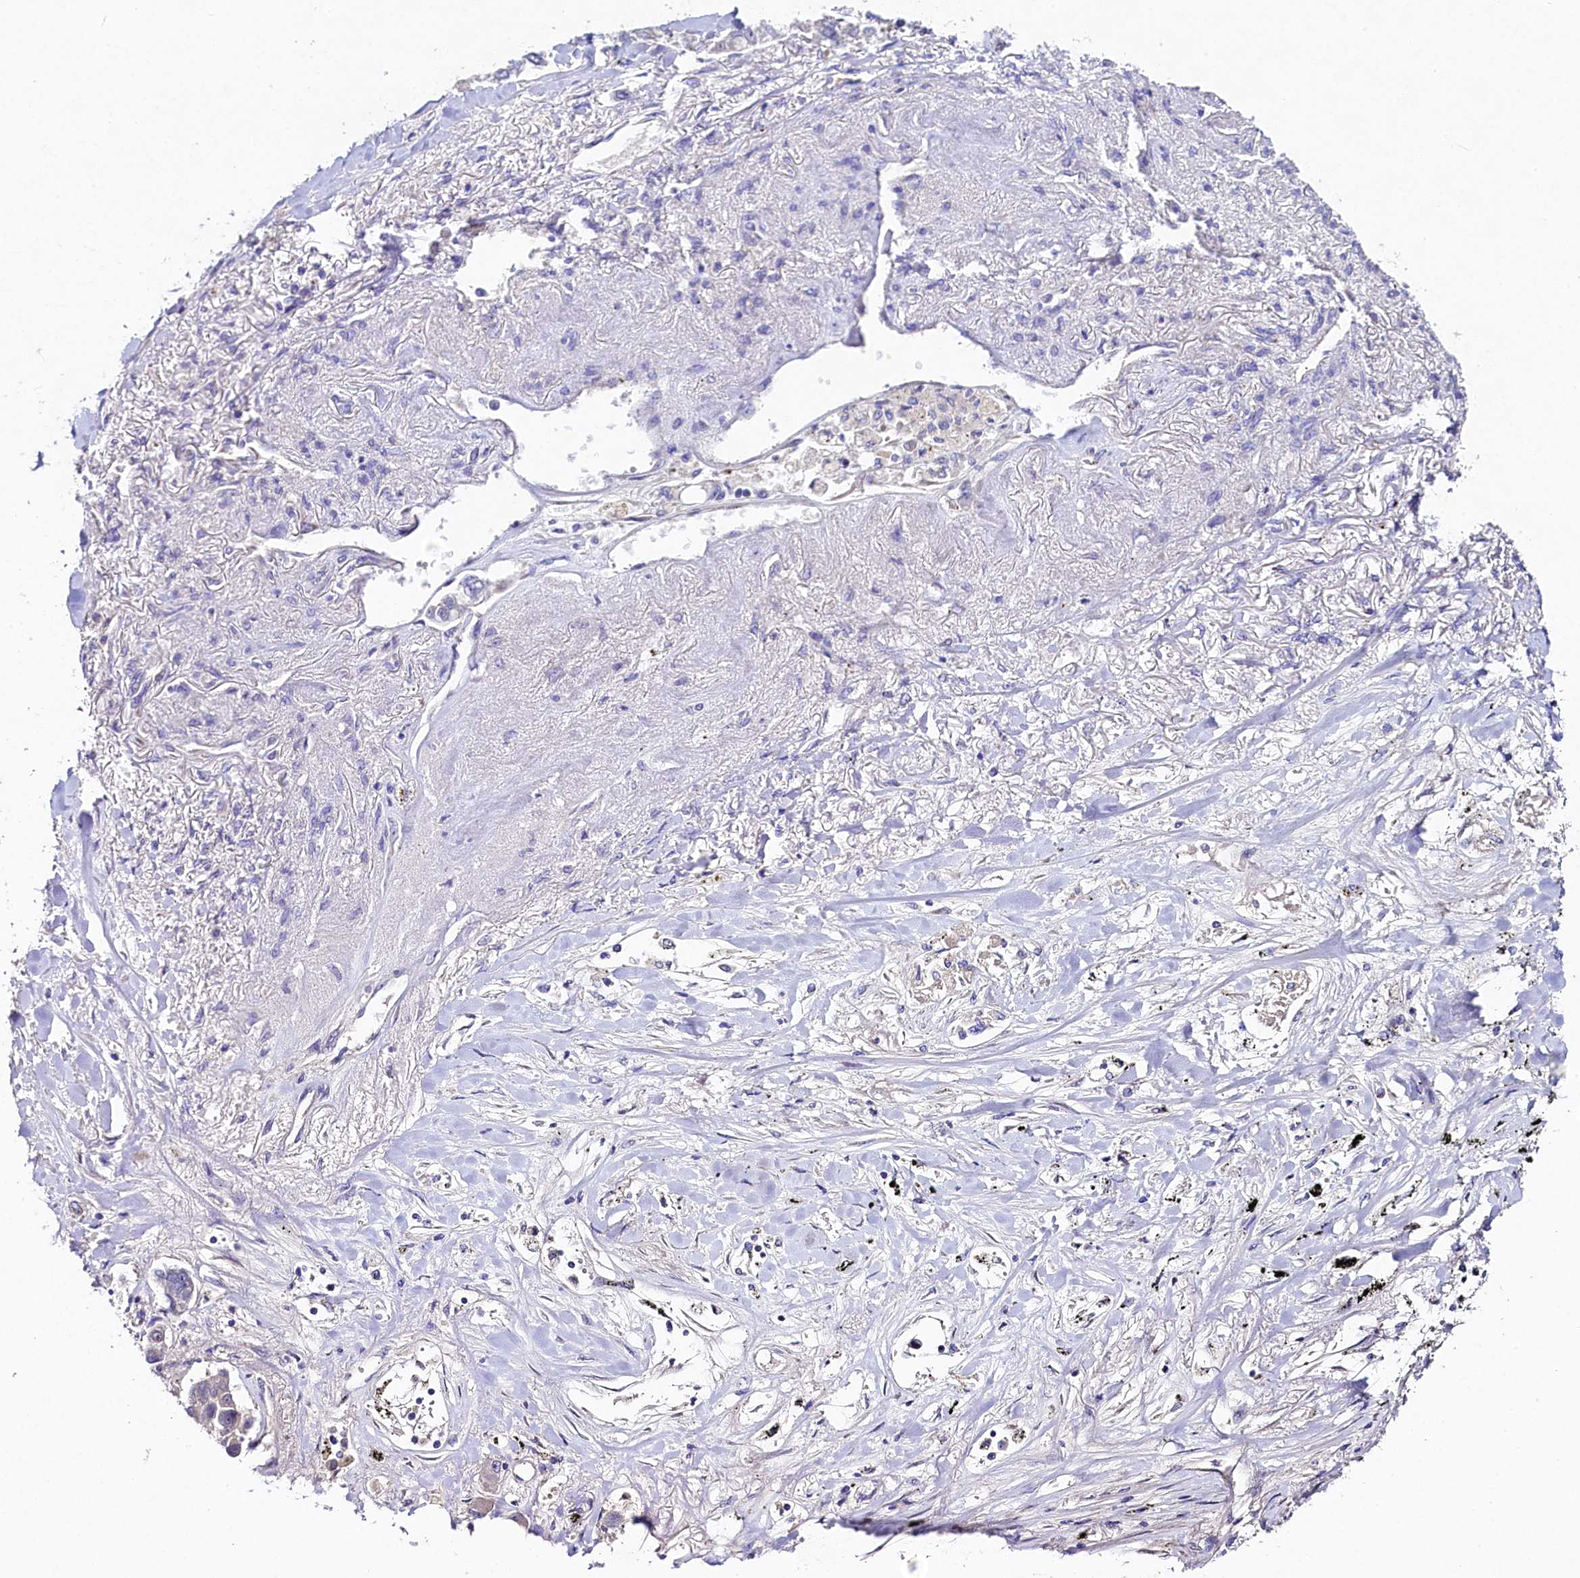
{"staining": {"intensity": "negative", "quantity": "none", "location": "none"}, "tissue": "lung cancer", "cell_type": "Tumor cells", "image_type": "cancer", "snomed": [{"axis": "morphology", "description": "Adenocarcinoma, NOS"}, {"axis": "topography", "description": "Lung"}], "caption": "Lung cancer was stained to show a protein in brown. There is no significant expression in tumor cells.", "gene": "FXYD6", "patient": {"sex": "male", "age": 49}}